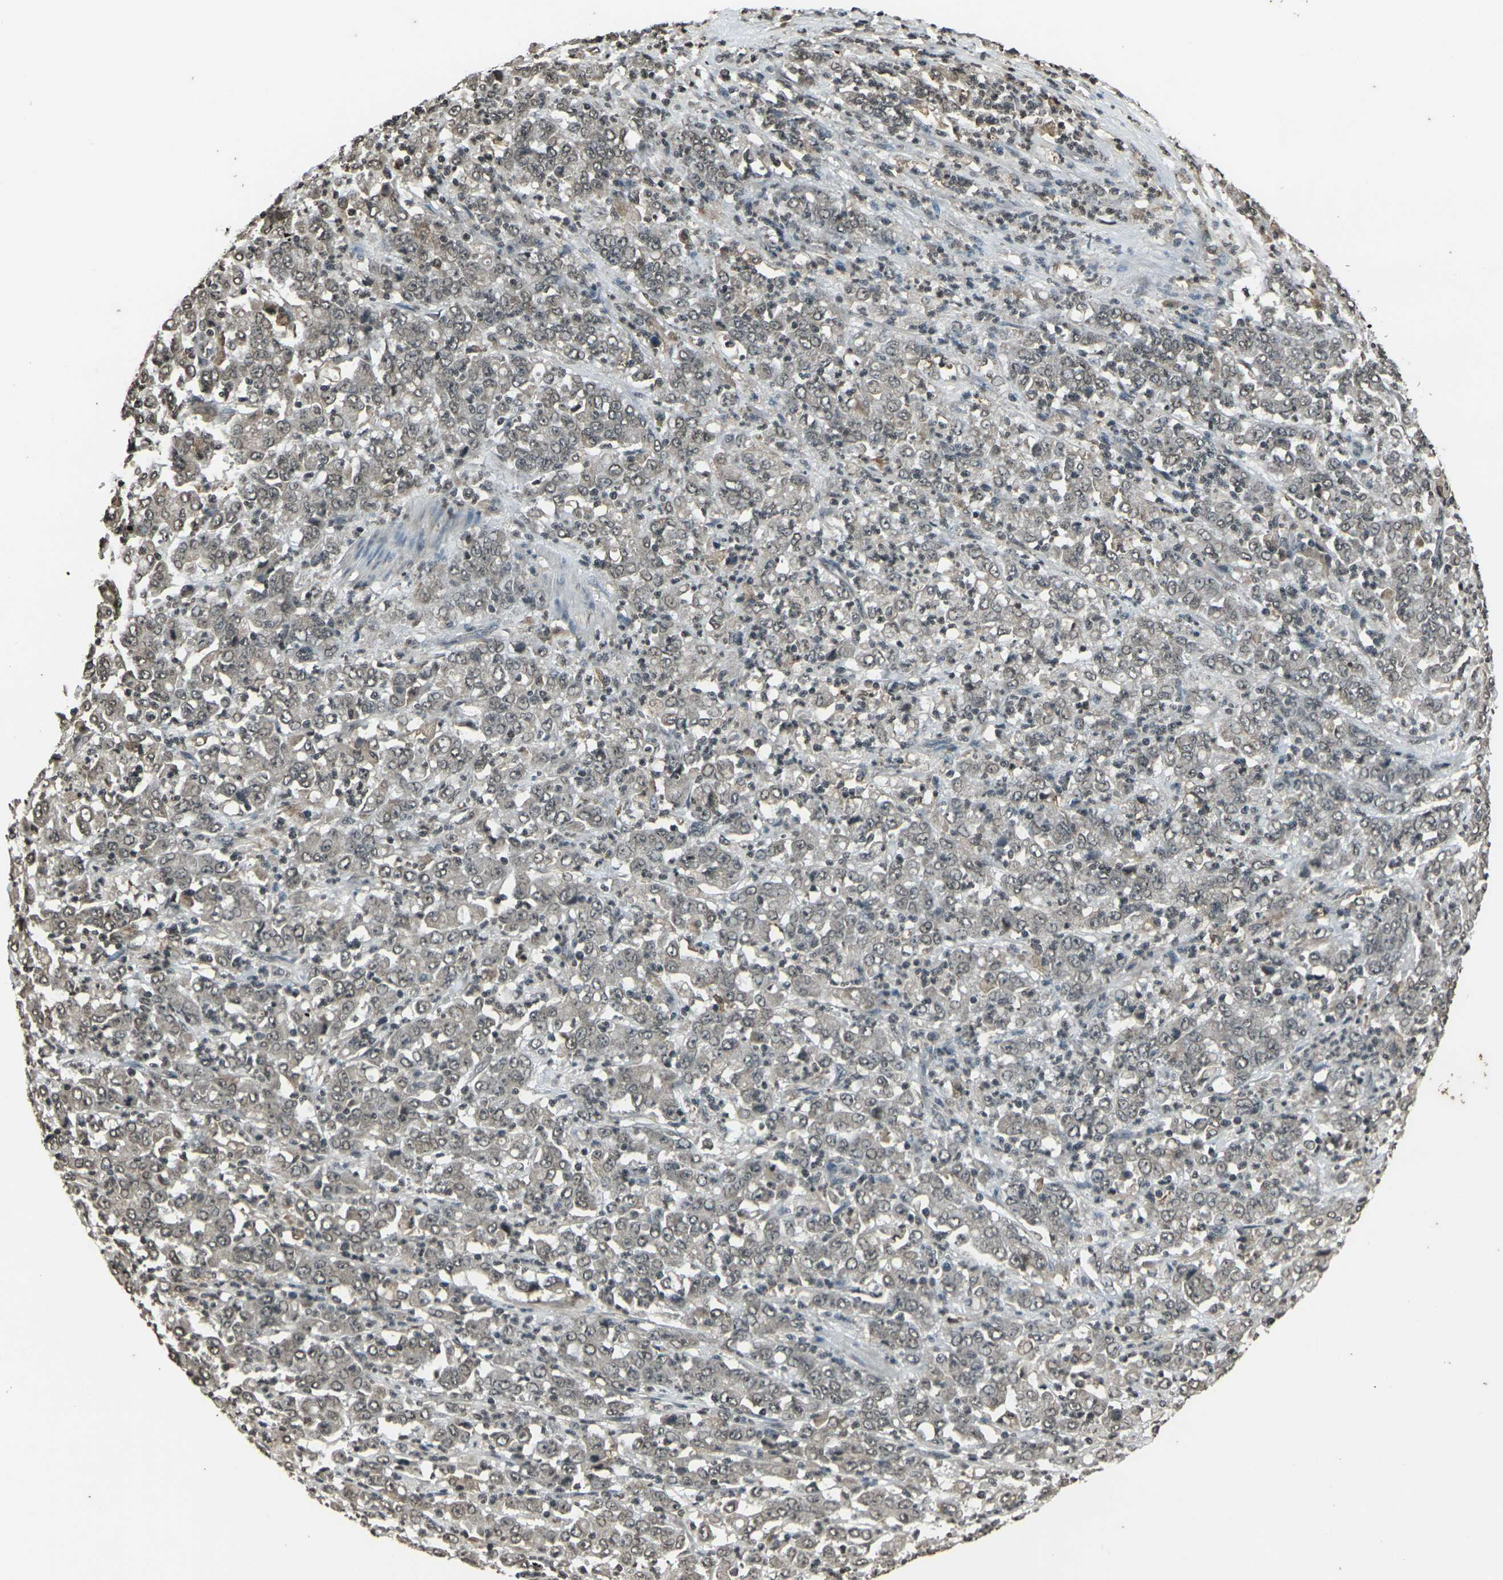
{"staining": {"intensity": "weak", "quantity": ">75%", "location": "nuclear"}, "tissue": "stomach cancer", "cell_type": "Tumor cells", "image_type": "cancer", "snomed": [{"axis": "morphology", "description": "Adenocarcinoma, NOS"}, {"axis": "topography", "description": "Stomach, lower"}], "caption": "This is an image of immunohistochemistry (IHC) staining of stomach cancer (adenocarcinoma), which shows weak expression in the nuclear of tumor cells.", "gene": "PRPF8", "patient": {"sex": "female", "age": 71}}